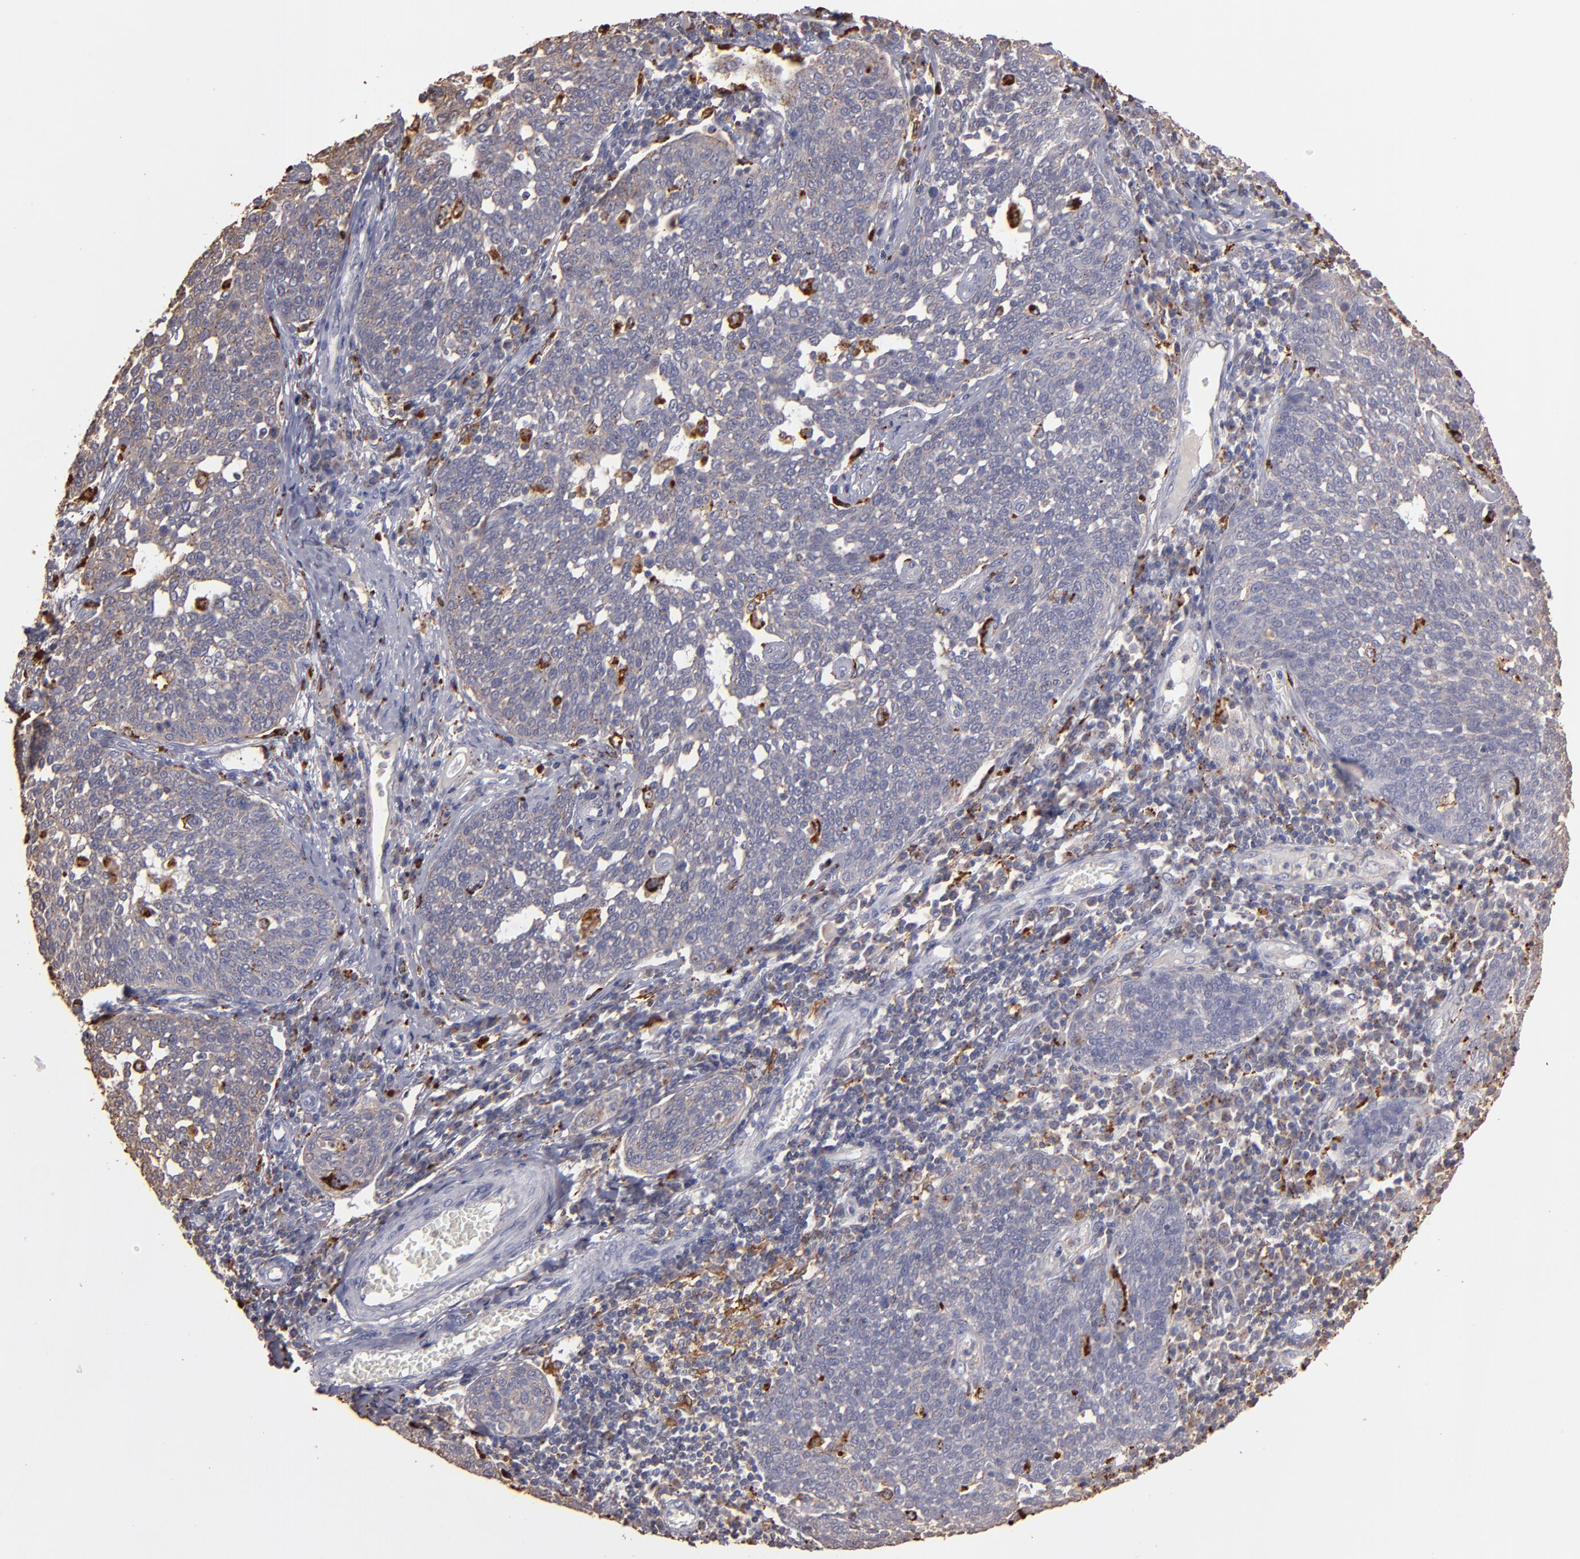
{"staining": {"intensity": "weak", "quantity": ">75%", "location": "cytoplasmic/membranous"}, "tissue": "cervical cancer", "cell_type": "Tumor cells", "image_type": "cancer", "snomed": [{"axis": "morphology", "description": "Squamous cell carcinoma, NOS"}, {"axis": "topography", "description": "Cervix"}], "caption": "Cervical squamous cell carcinoma stained for a protein (brown) shows weak cytoplasmic/membranous positive expression in approximately >75% of tumor cells.", "gene": "TRAF1", "patient": {"sex": "female", "age": 34}}